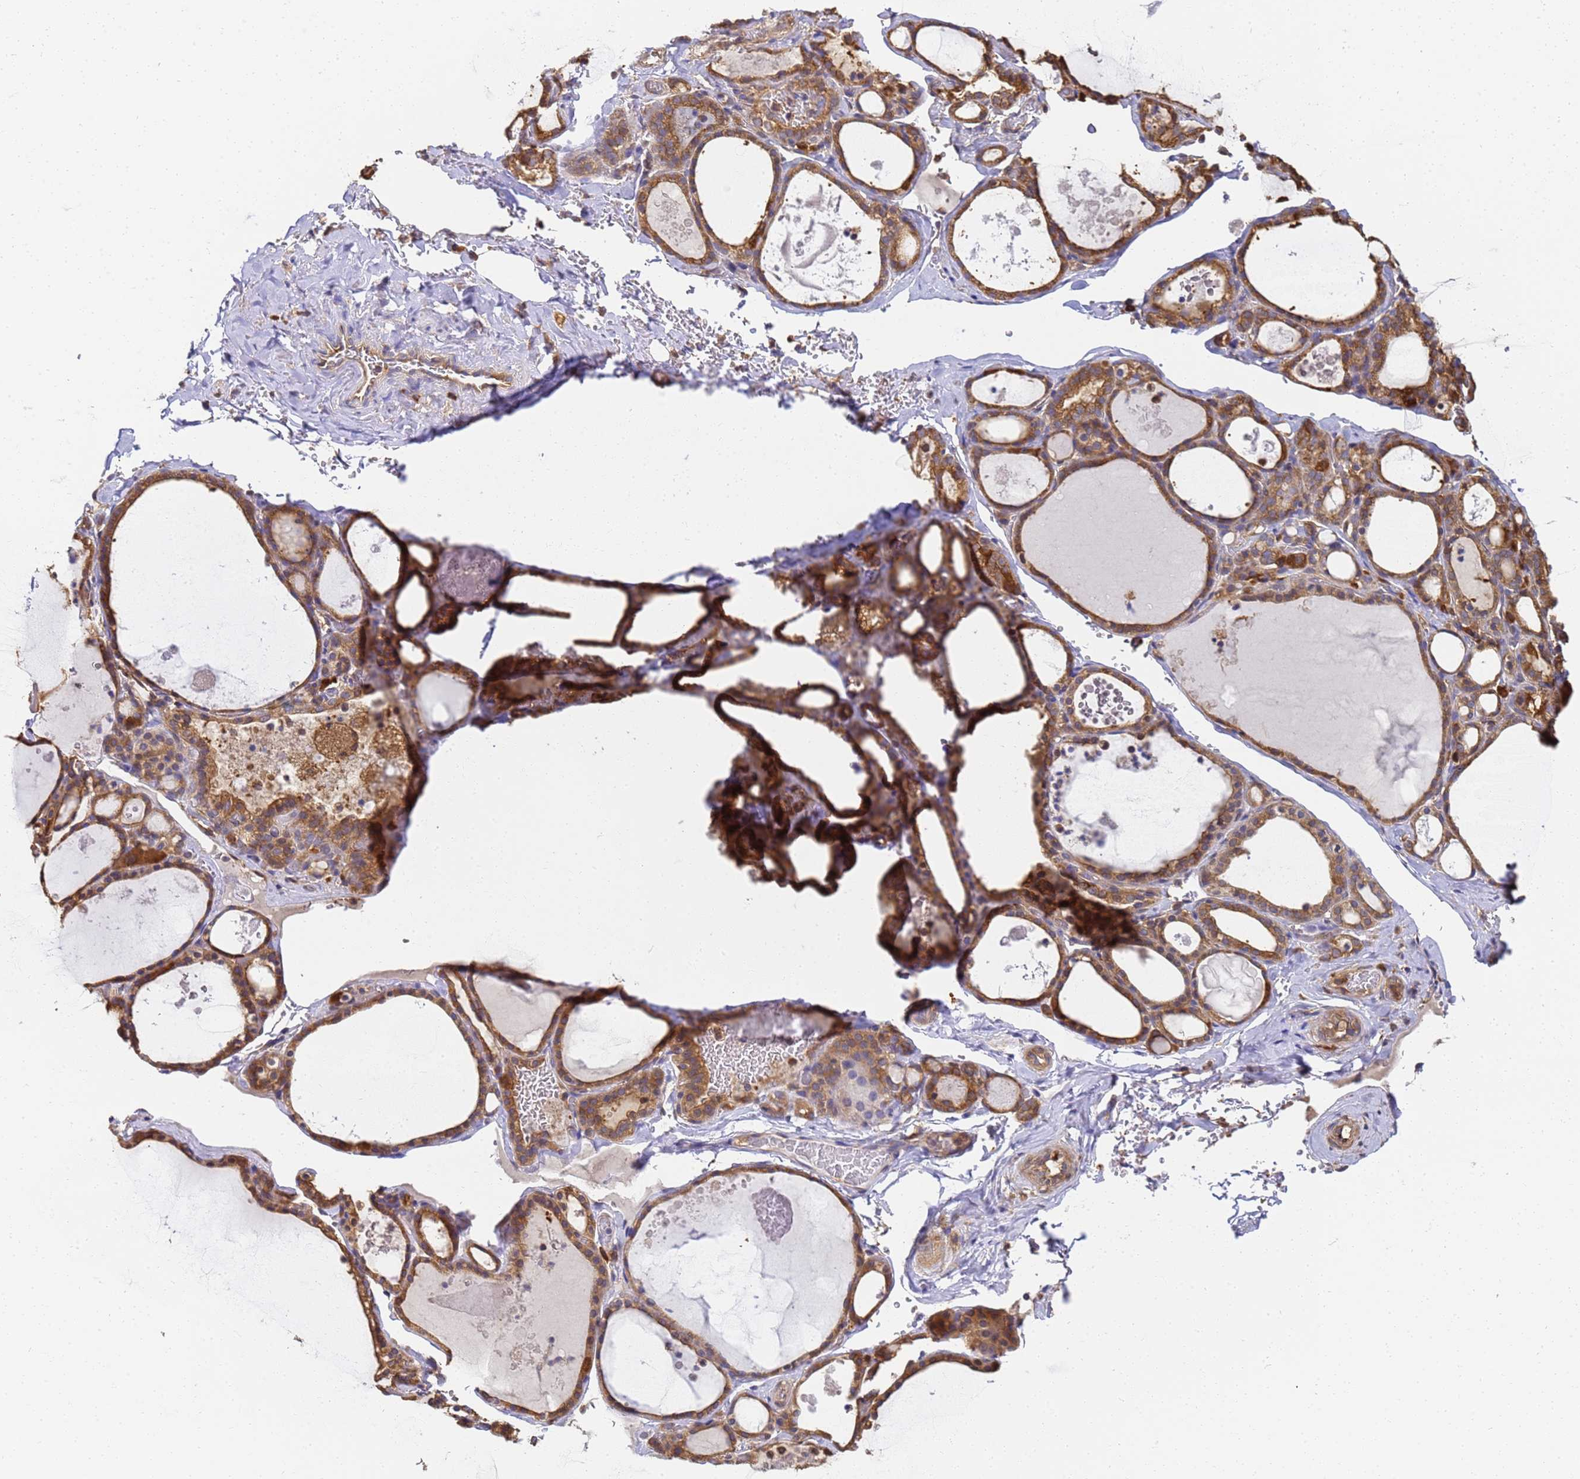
{"staining": {"intensity": "moderate", "quantity": ">75%", "location": "cytoplasmic/membranous"}, "tissue": "thyroid gland", "cell_type": "Glandular cells", "image_type": "normal", "snomed": [{"axis": "morphology", "description": "Normal tissue, NOS"}, {"axis": "topography", "description": "Thyroid gland"}], "caption": "The histopathology image demonstrates staining of unremarkable thyroid gland, revealing moderate cytoplasmic/membranous protein expression (brown color) within glandular cells. (DAB (3,3'-diaminobenzidine) = brown stain, brightfield microscopy at high magnification).", "gene": "NME1", "patient": {"sex": "male", "age": 56}}